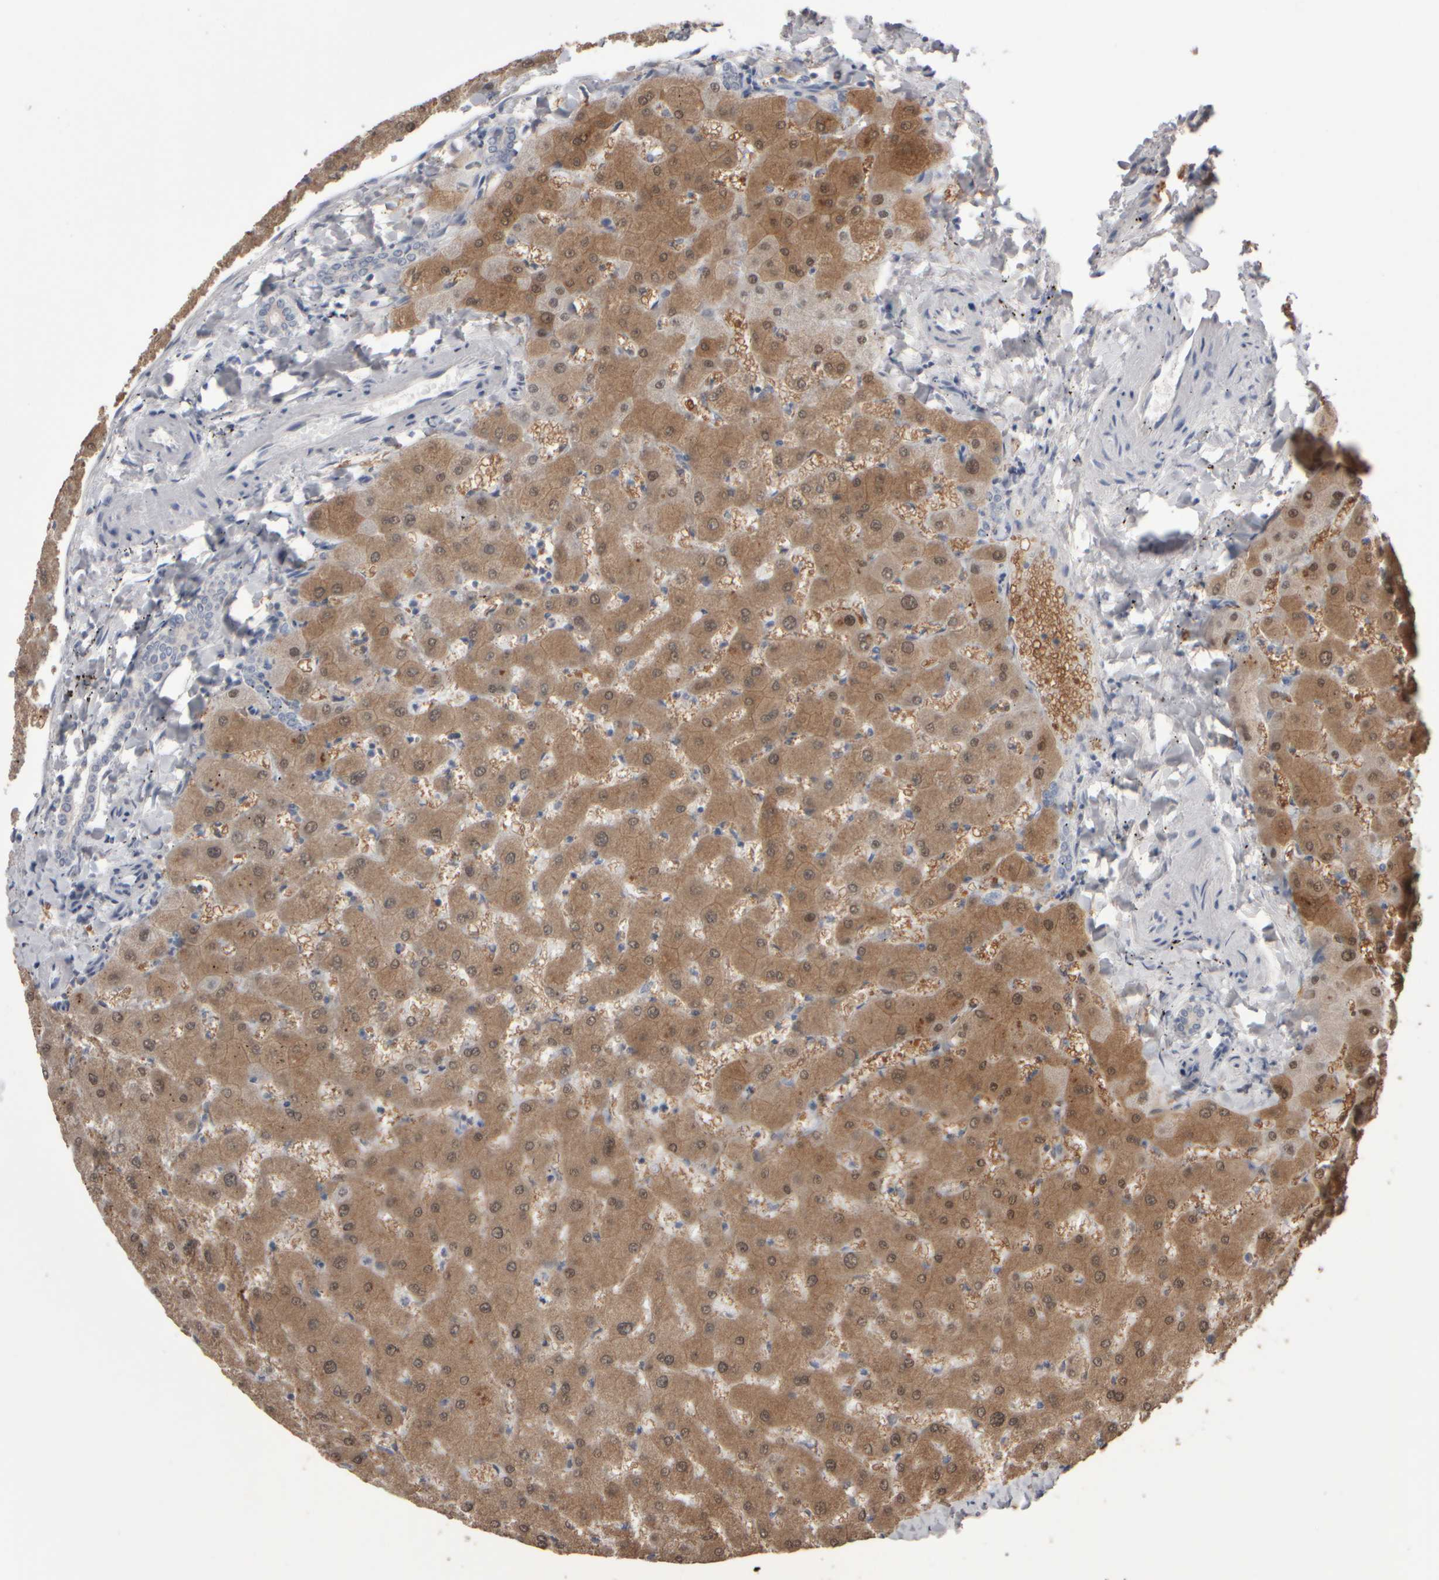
{"staining": {"intensity": "negative", "quantity": "none", "location": "none"}, "tissue": "liver", "cell_type": "Cholangiocytes", "image_type": "normal", "snomed": [{"axis": "morphology", "description": "Normal tissue, NOS"}, {"axis": "topography", "description": "Liver"}], "caption": "Immunohistochemistry (IHC) histopathology image of normal liver: human liver stained with DAB (3,3'-diaminobenzidine) displays no significant protein staining in cholangiocytes.", "gene": "EPHX2", "patient": {"sex": "female", "age": 63}}